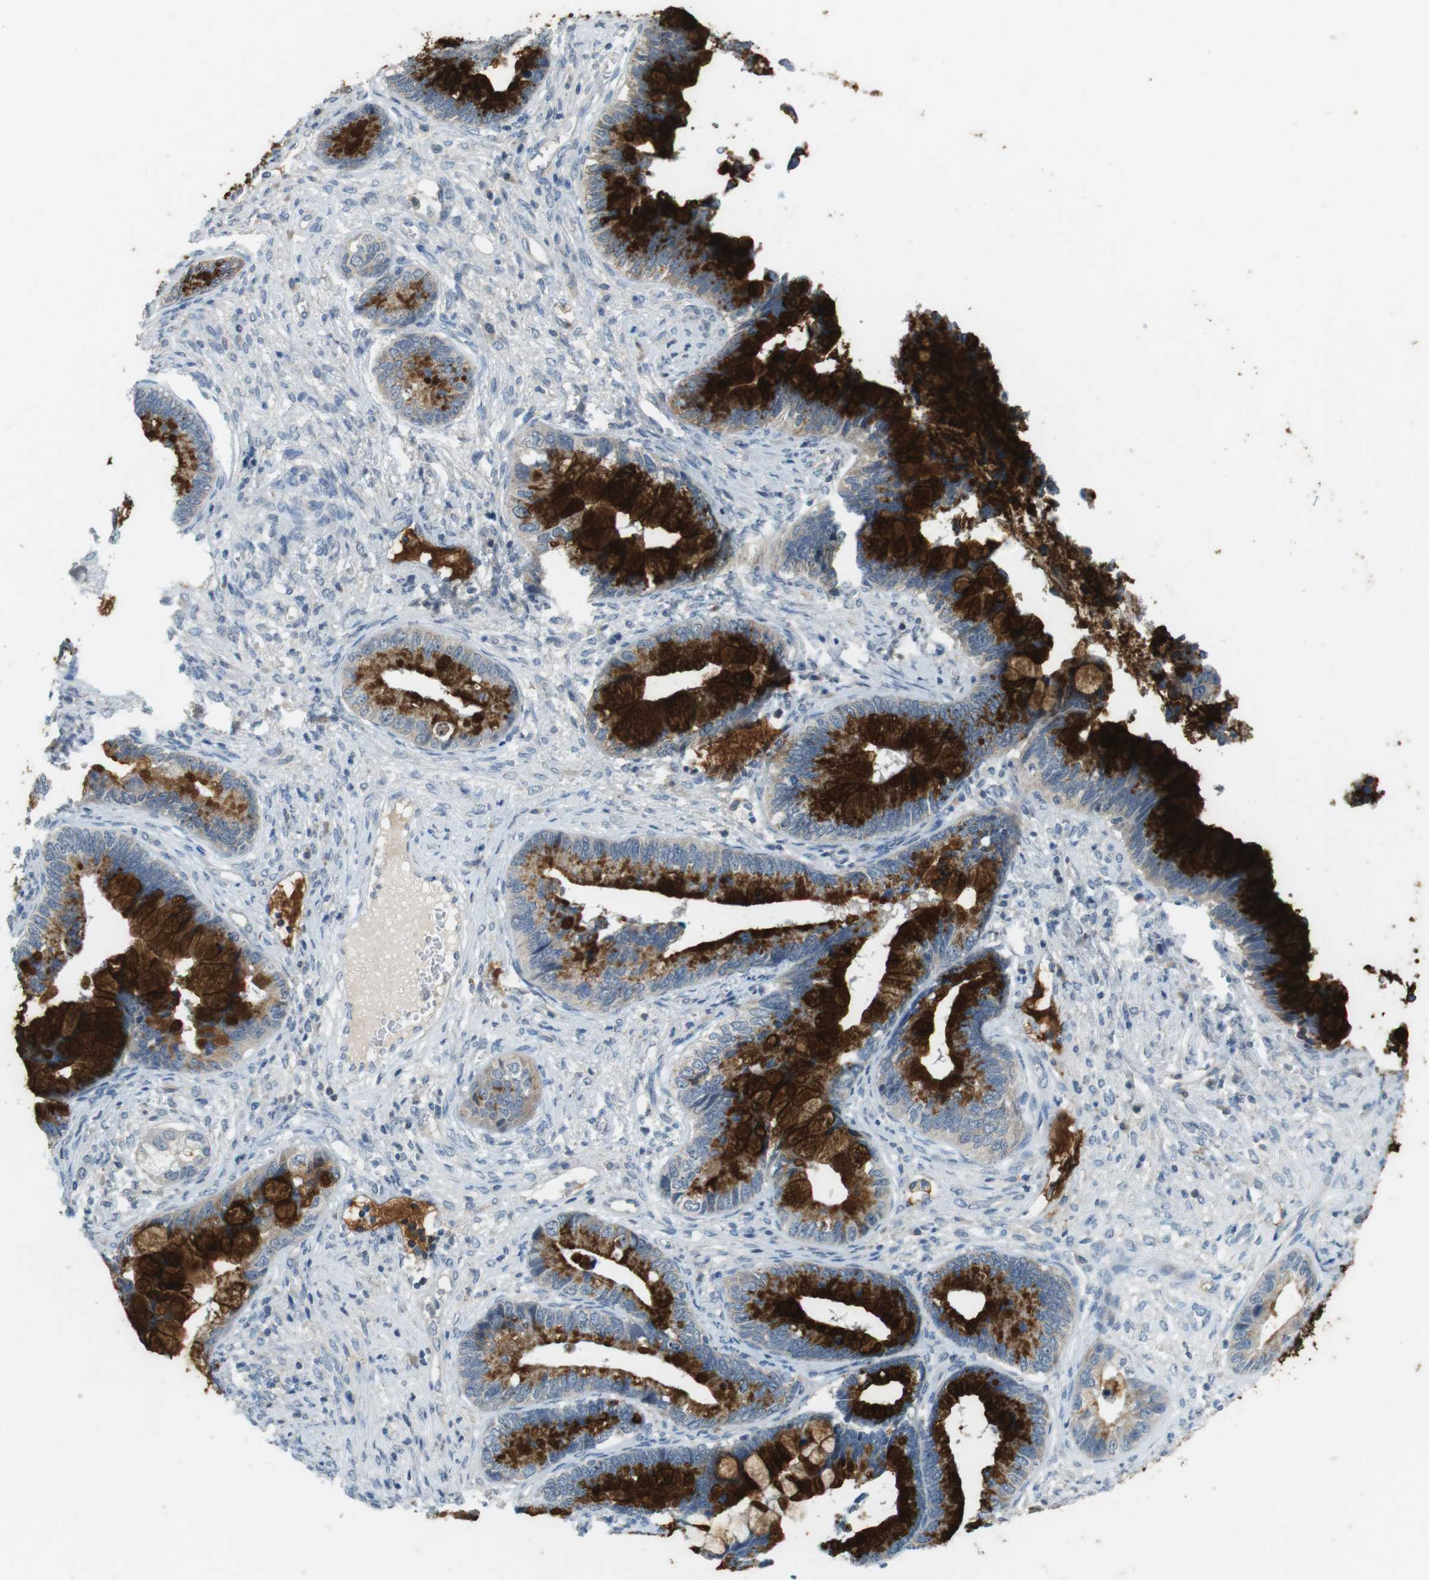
{"staining": {"intensity": "strong", "quantity": ">75%", "location": "cytoplasmic/membranous"}, "tissue": "cervical cancer", "cell_type": "Tumor cells", "image_type": "cancer", "snomed": [{"axis": "morphology", "description": "Adenocarcinoma, NOS"}, {"axis": "topography", "description": "Cervix"}], "caption": "Cervical cancer (adenocarcinoma) stained for a protein reveals strong cytoplasmic/membranous positivity in tumor cells.", "gene": "MUC5B", "patient": {"sex": "female", "age": 44}}